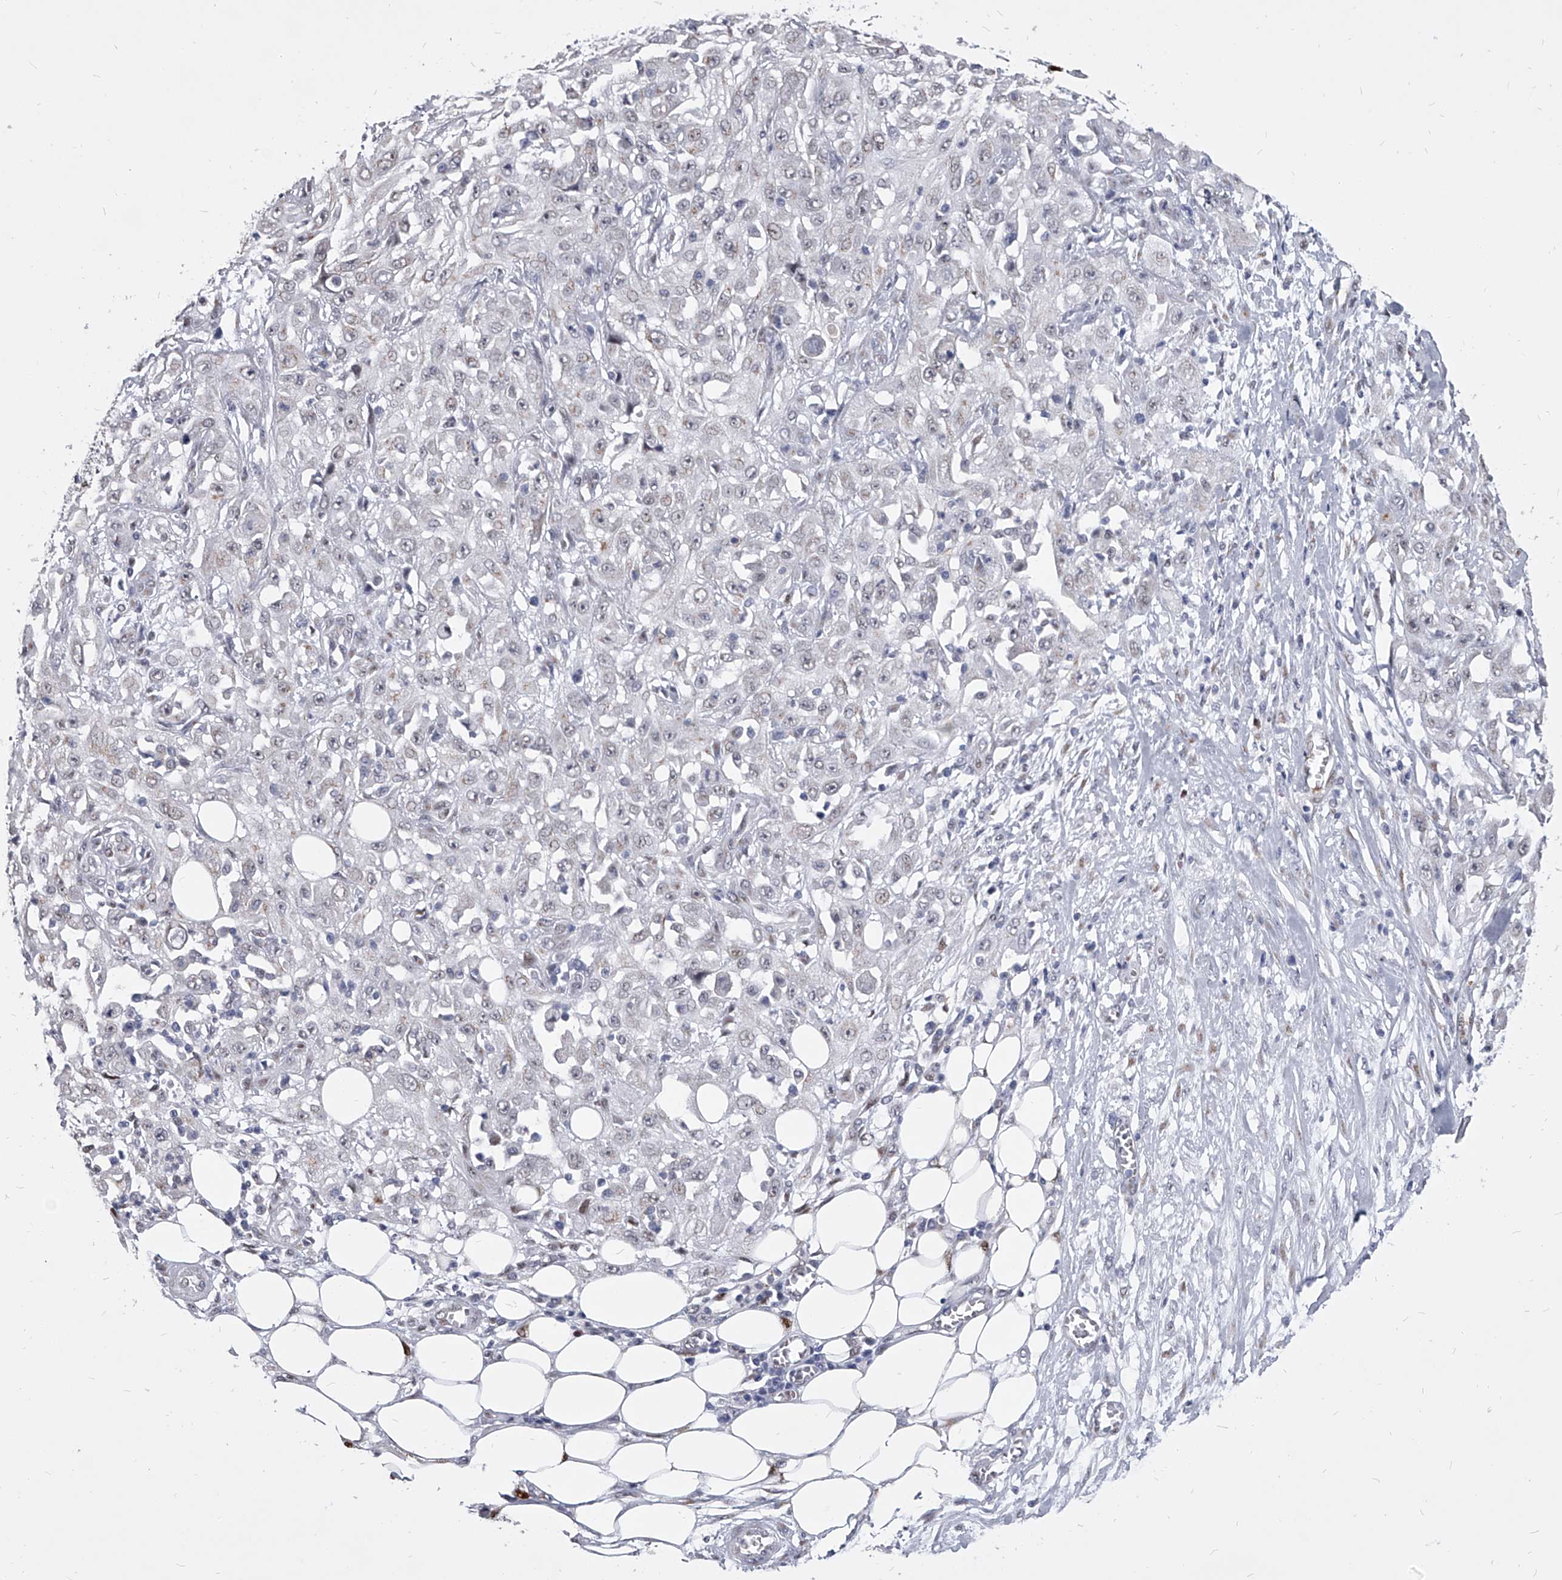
{"staining": {"intensity": "negative", "quantity": "none", "location": "none"}, "tissue": "skin cancer", "cell_type": "Tumor cells", "image_type": "cancer", "snomed": [{"axis": "morphology", "description": "Squamous cell carcinoma, NOS"}, {"axis": "morphology", "description": "Squamous cell carcinoma, metastatic, NOS"}, {"axis": "topography", "description": "Skin"}, {"axis": "topography", "description": "Lymph node"}], "caption": "Metastatic squamous cell carcinoma (skin) was stained to show a protein in brown. There is no significant positivity in tumor cells.", "gene": "EVA1C", "patient": {"sex": "male", "age": 75}}